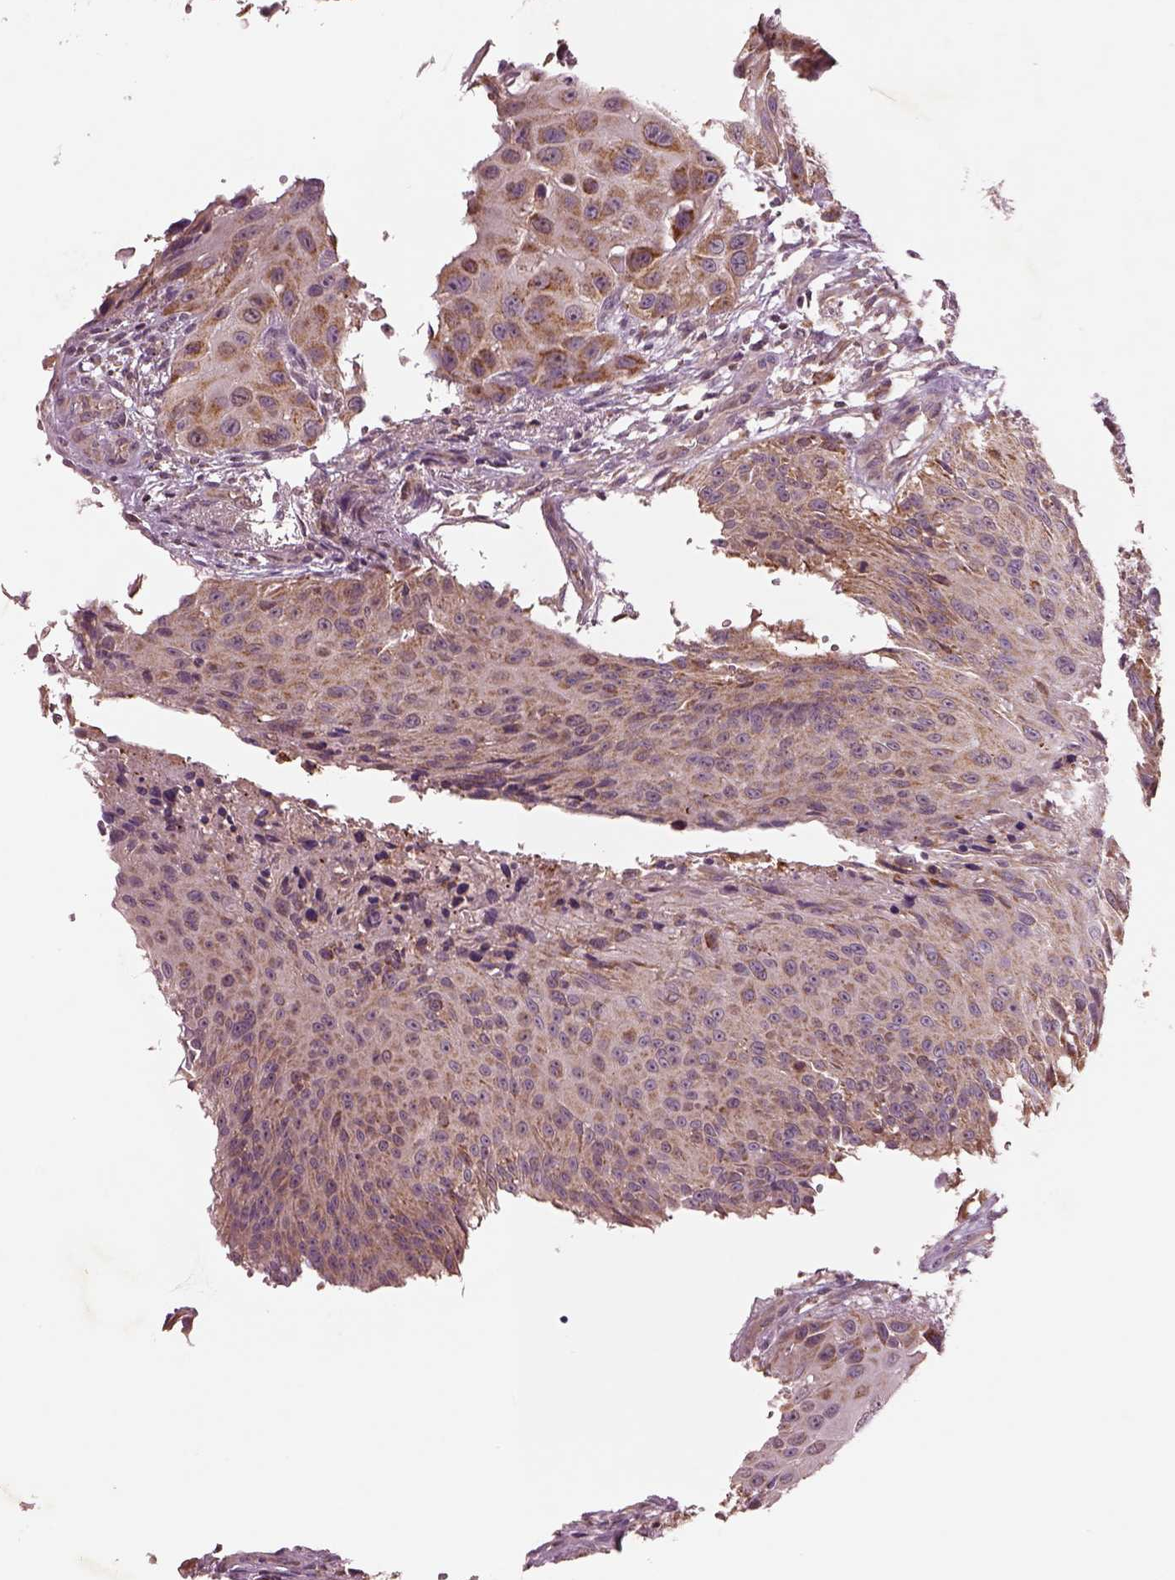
{"staining": {"intensity": "weak", "quantity": "25%-75%", "location": "cytoplasmic/membranous"}, "tissue": "urothelial cancer", "cell_type": "Tumor cells", "image_type": "cancer", "snomed": [{"axis": "morphology", "description": "Urothelial carcinoma, NOS"}, {"axis": "topography", "description": "Urinary bladder"}], "caption": "Immunohistochemical staining of urothelial cancer displays low levels of weak cytoplasmic/membranous expression in about 25%-75% of tumor cells.", "gene": "SLC25A5", "patient": {"sex": "male", "age": 55}}